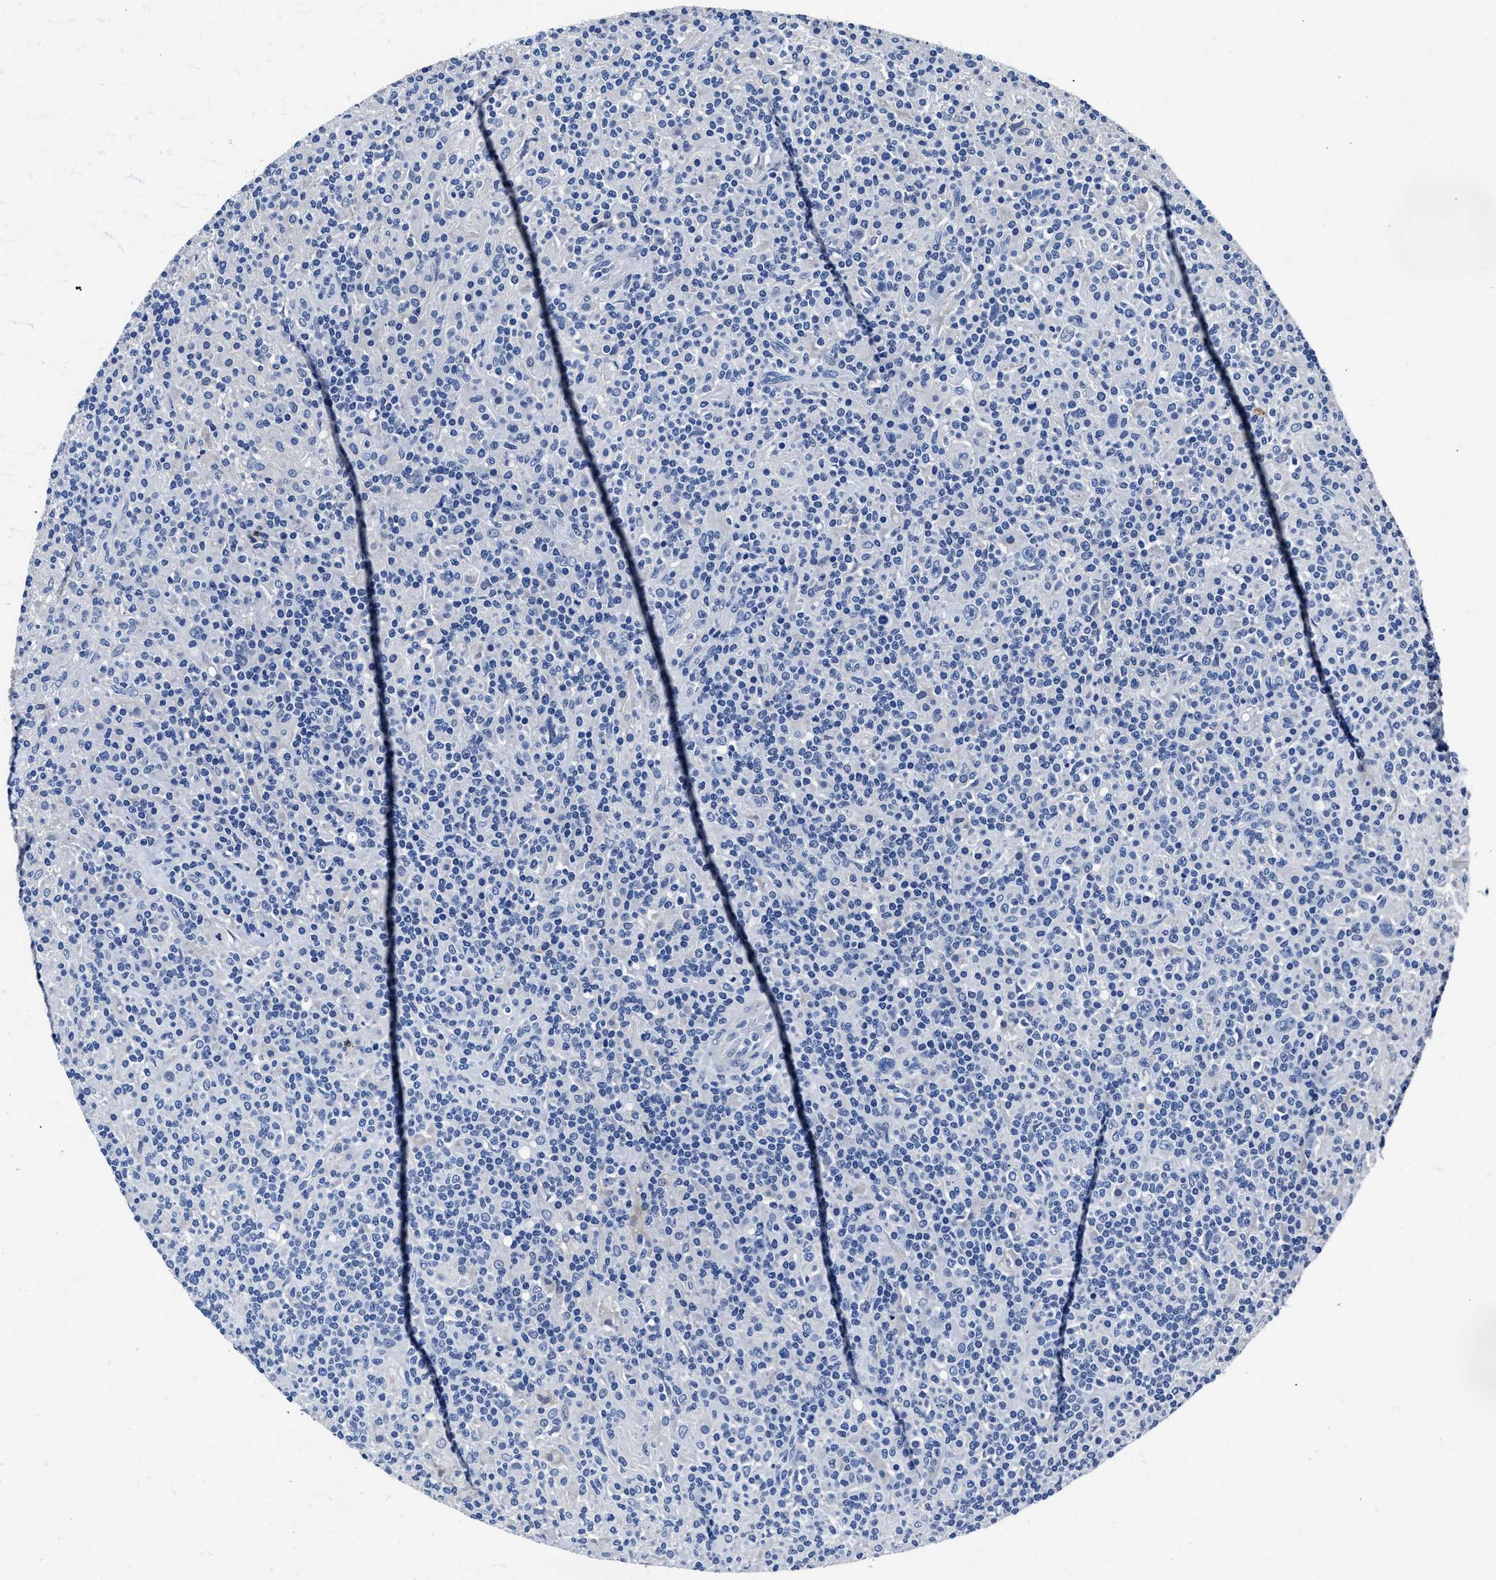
{"staining": {"intensity": "negative", "quantity": "none", "location": "none"}, "tissue": "lymphoma", "cell_type": "Tumor cells", "image_type": "cancer", "snomed": [{"axis": "morphology", "description": "Hodgkin's disease, NOS"}, {"axis": "topography", "description": "Lymph node"}], "caption": "The image reveals no staining of tumor cells in lymphoma.", "gene": "GSTM1", "patient": {"sex": "male", "age": 70}}